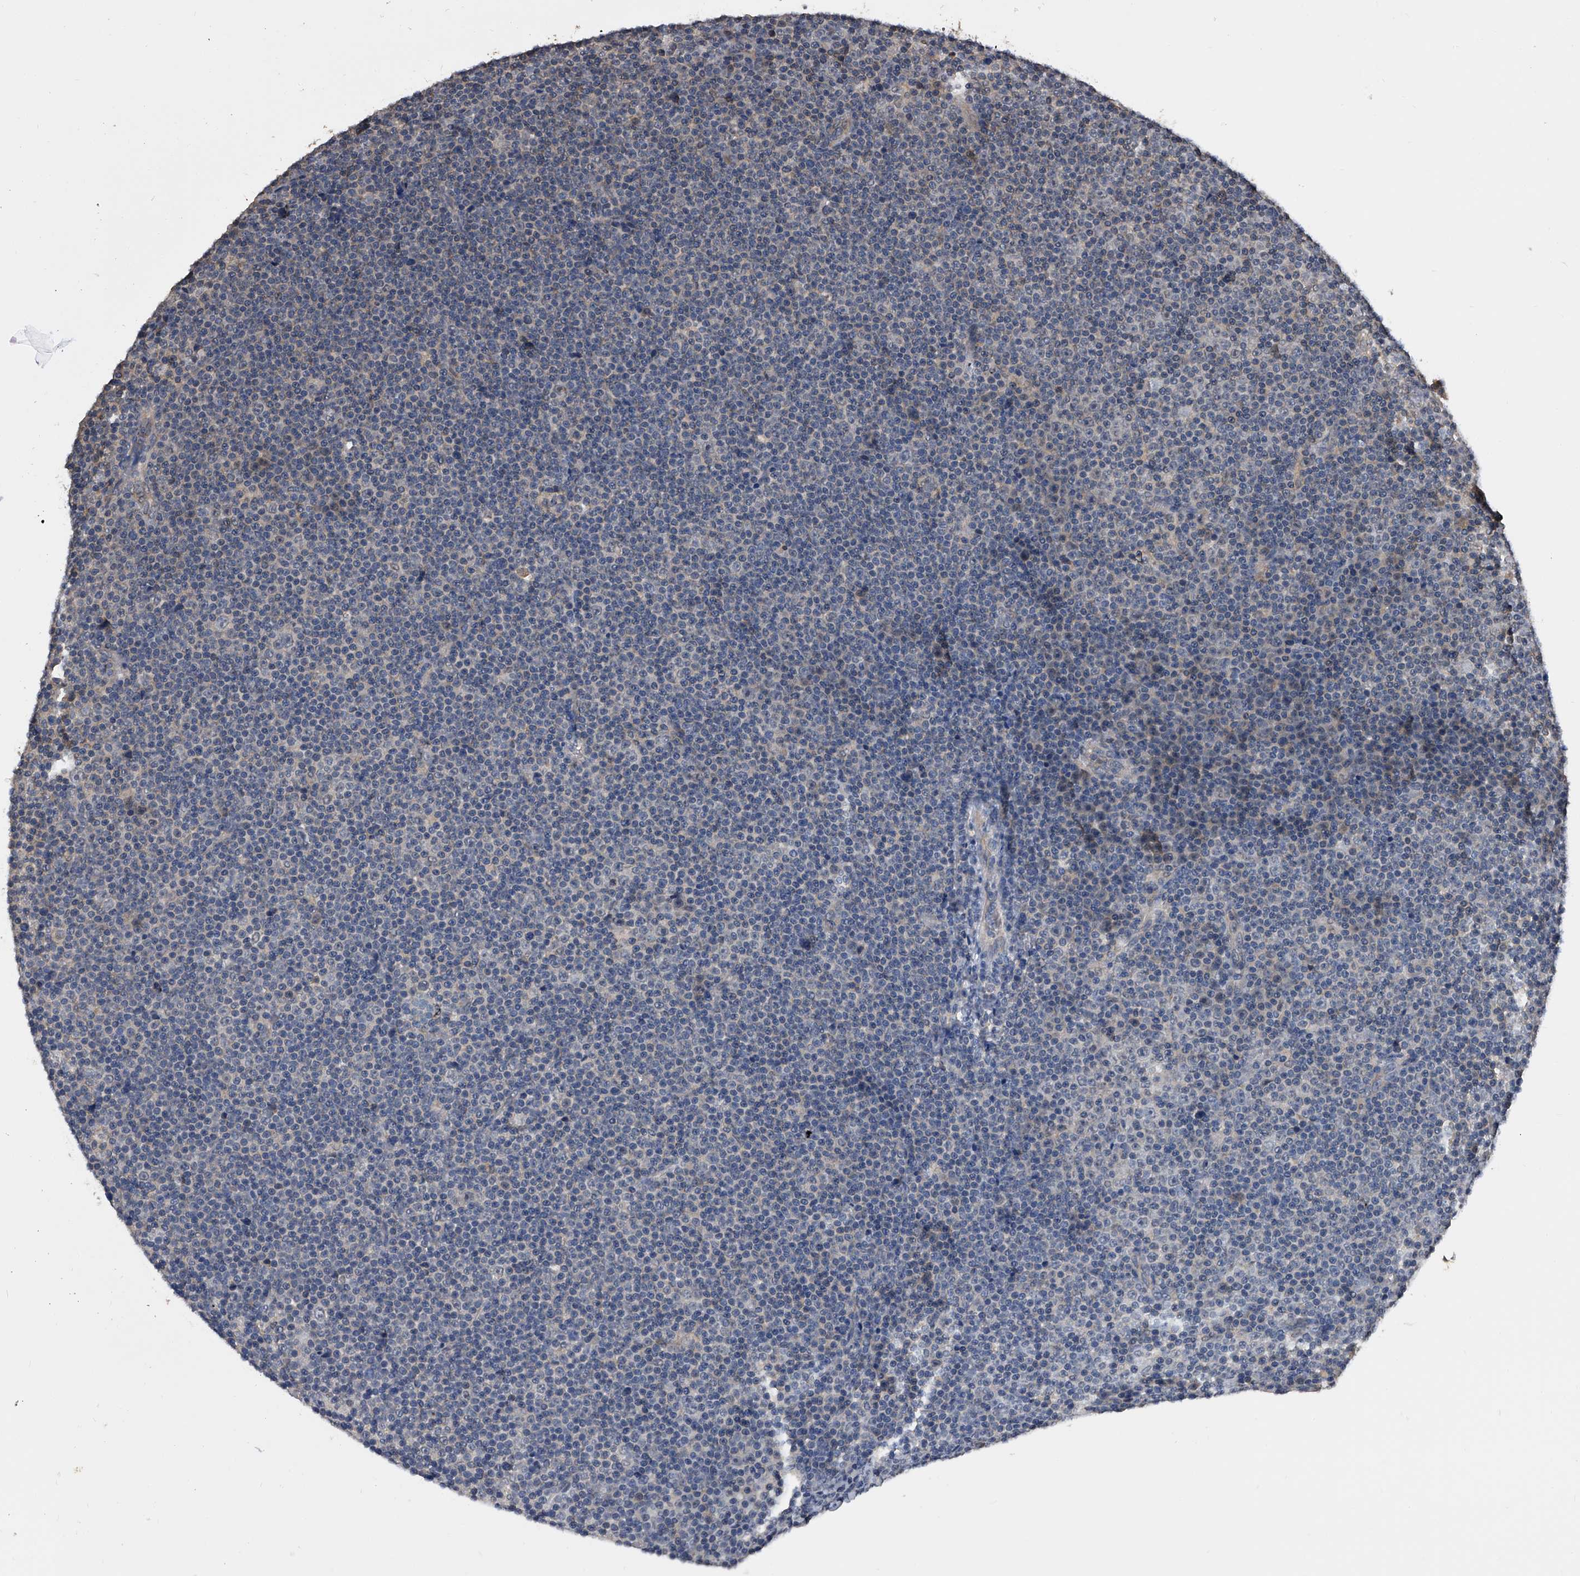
{"staining": {"intensity": "negative", "quantity": "none", "location": "none"}, "tissue": "lymphoma", "cell_type": "Tumor cells", "image_type": "cancer", "snomed": [{"axis": "morphology", "description": "Malignant lymphoma, non-Hodgkin's type, Low grade"}, {"axis": "topography", "description": "Lymph node"}], "caption": "This micrograph is of lymphoma stained with IHC to label a protein in brown with the nuclei are counter-stained blue. There is no expression in tumor cells.", "gene": "EFCAB7", "patient": {"sex": "female", "age": 67}}